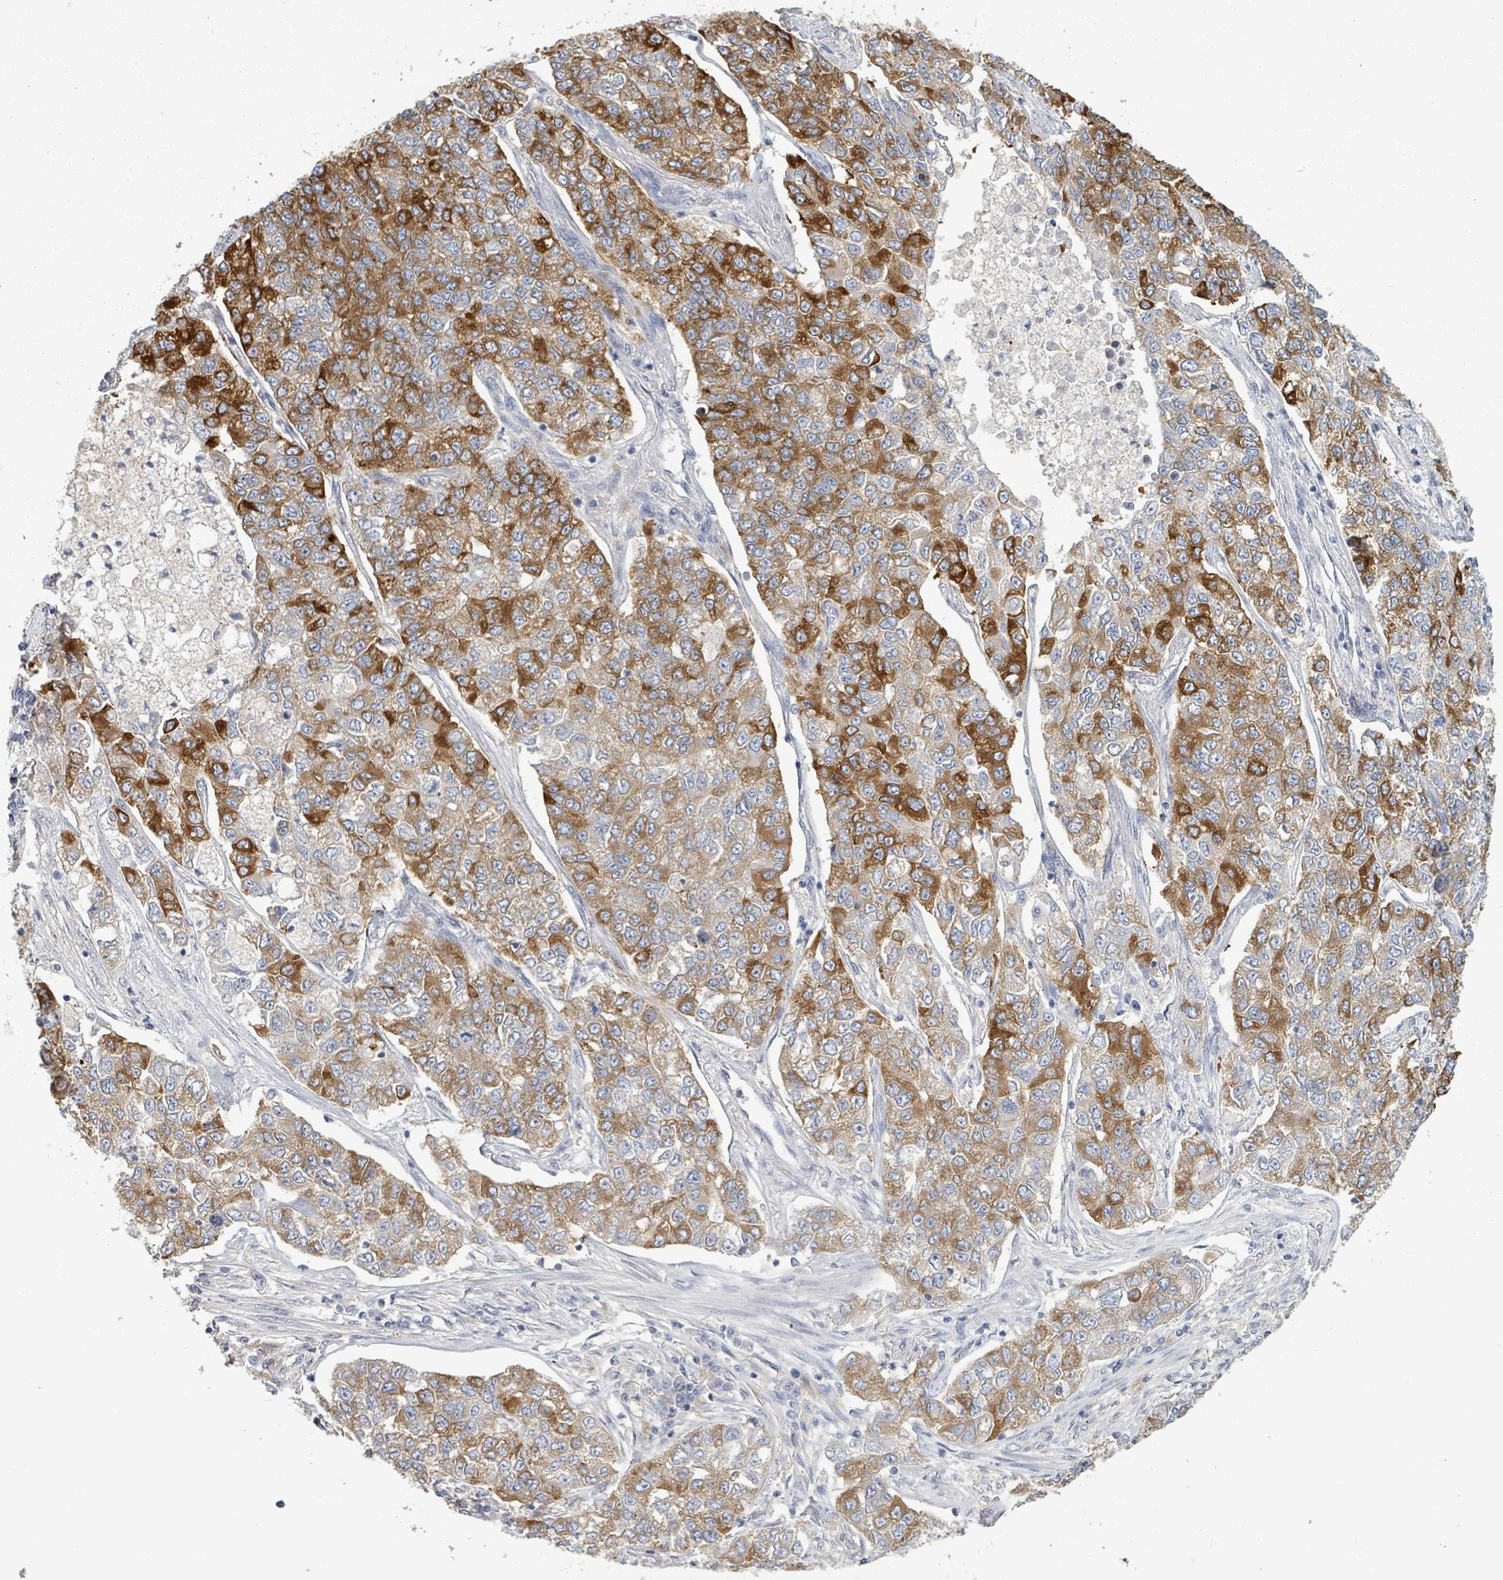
{"staining": {"intensity": "strong", "quantity": "25%-75%", "location": "cytoplasmic/membranous"}, "tissue": "lung cancer", "cell_type": "Tumor cells", "image_type": "cancer", "snomed": [{"axis": "morphology", "description": "Adenocarcinoma, NOS"}, {"axis": "topography", "description": "Lung"}], "caption": "IHC staining of adenocarcinoma (lung), which reveals high levels of strong cytoplasmic/membranous staining in about 25%-75% of tumor cells indicating strong cytoplasmic/membranous protein staining. The staining was performed using DAB (3,3'-diaminobenzidine) (brown) for protein detection and nuclei were counterstained in hematoxylin (blue).", "gene": "PLAUR", "patient": {"sex": "male", "age": 49}}